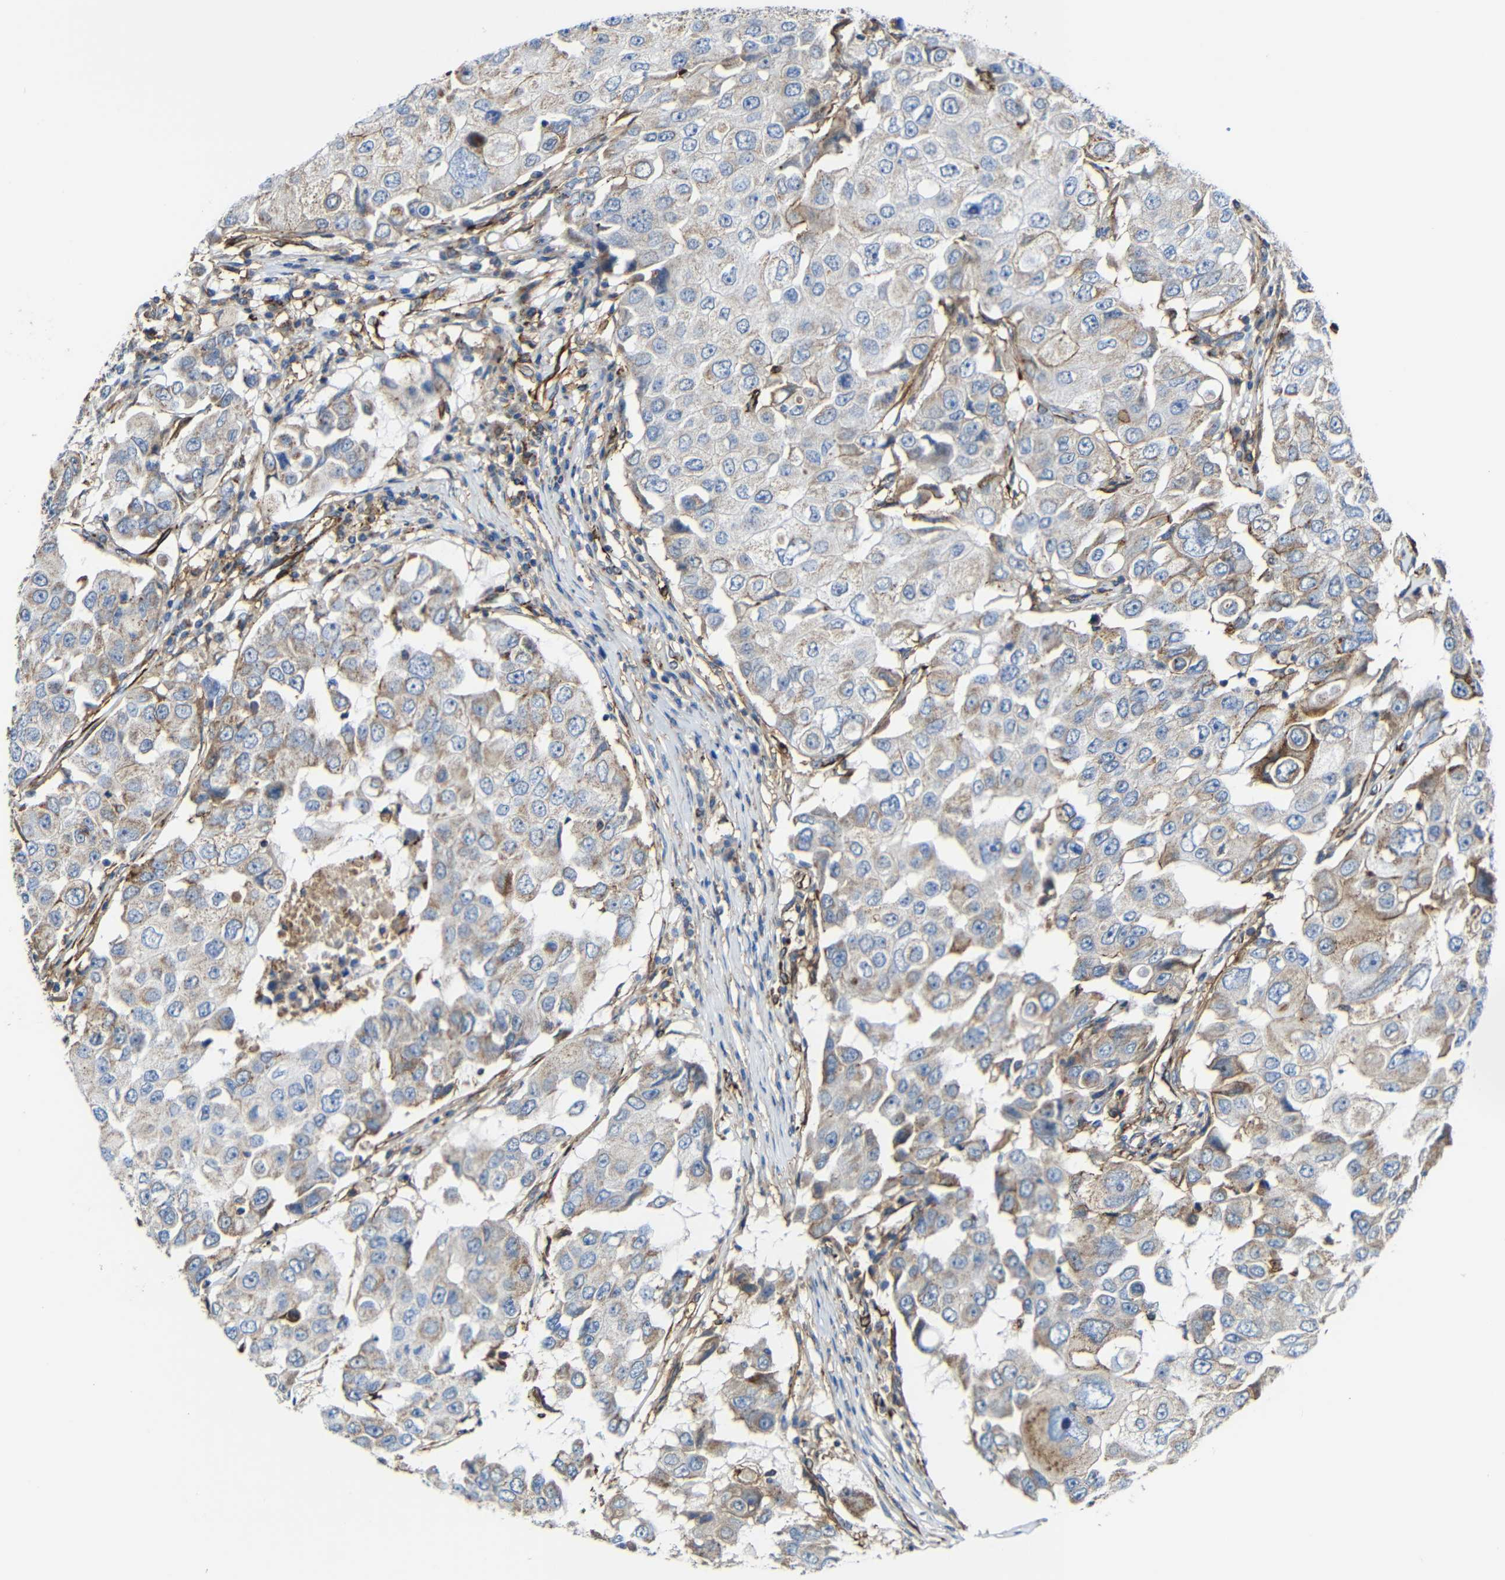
{"staining": {"intensity": "weak", "quantity": "25%-75%", "location": "cytoplasmic/membranous"}, "tissue": "breast cancer", "cell_type": "Tumor cells", "image_type": "cancer", "snomed": [{"axis": "morphology", "description": "Duct carcinoma"}, {"axis": "topography", "description": "Breast"}], "caption": "This image displays immunohistochemistry staining of human breast invasive ductal carcinoma, with low weak cytoplasmic/membranous expression in approximately 25%-75% of tumor cells.", "gene": "IGSF10", "patient": {"sex": "female", "age": 27}}